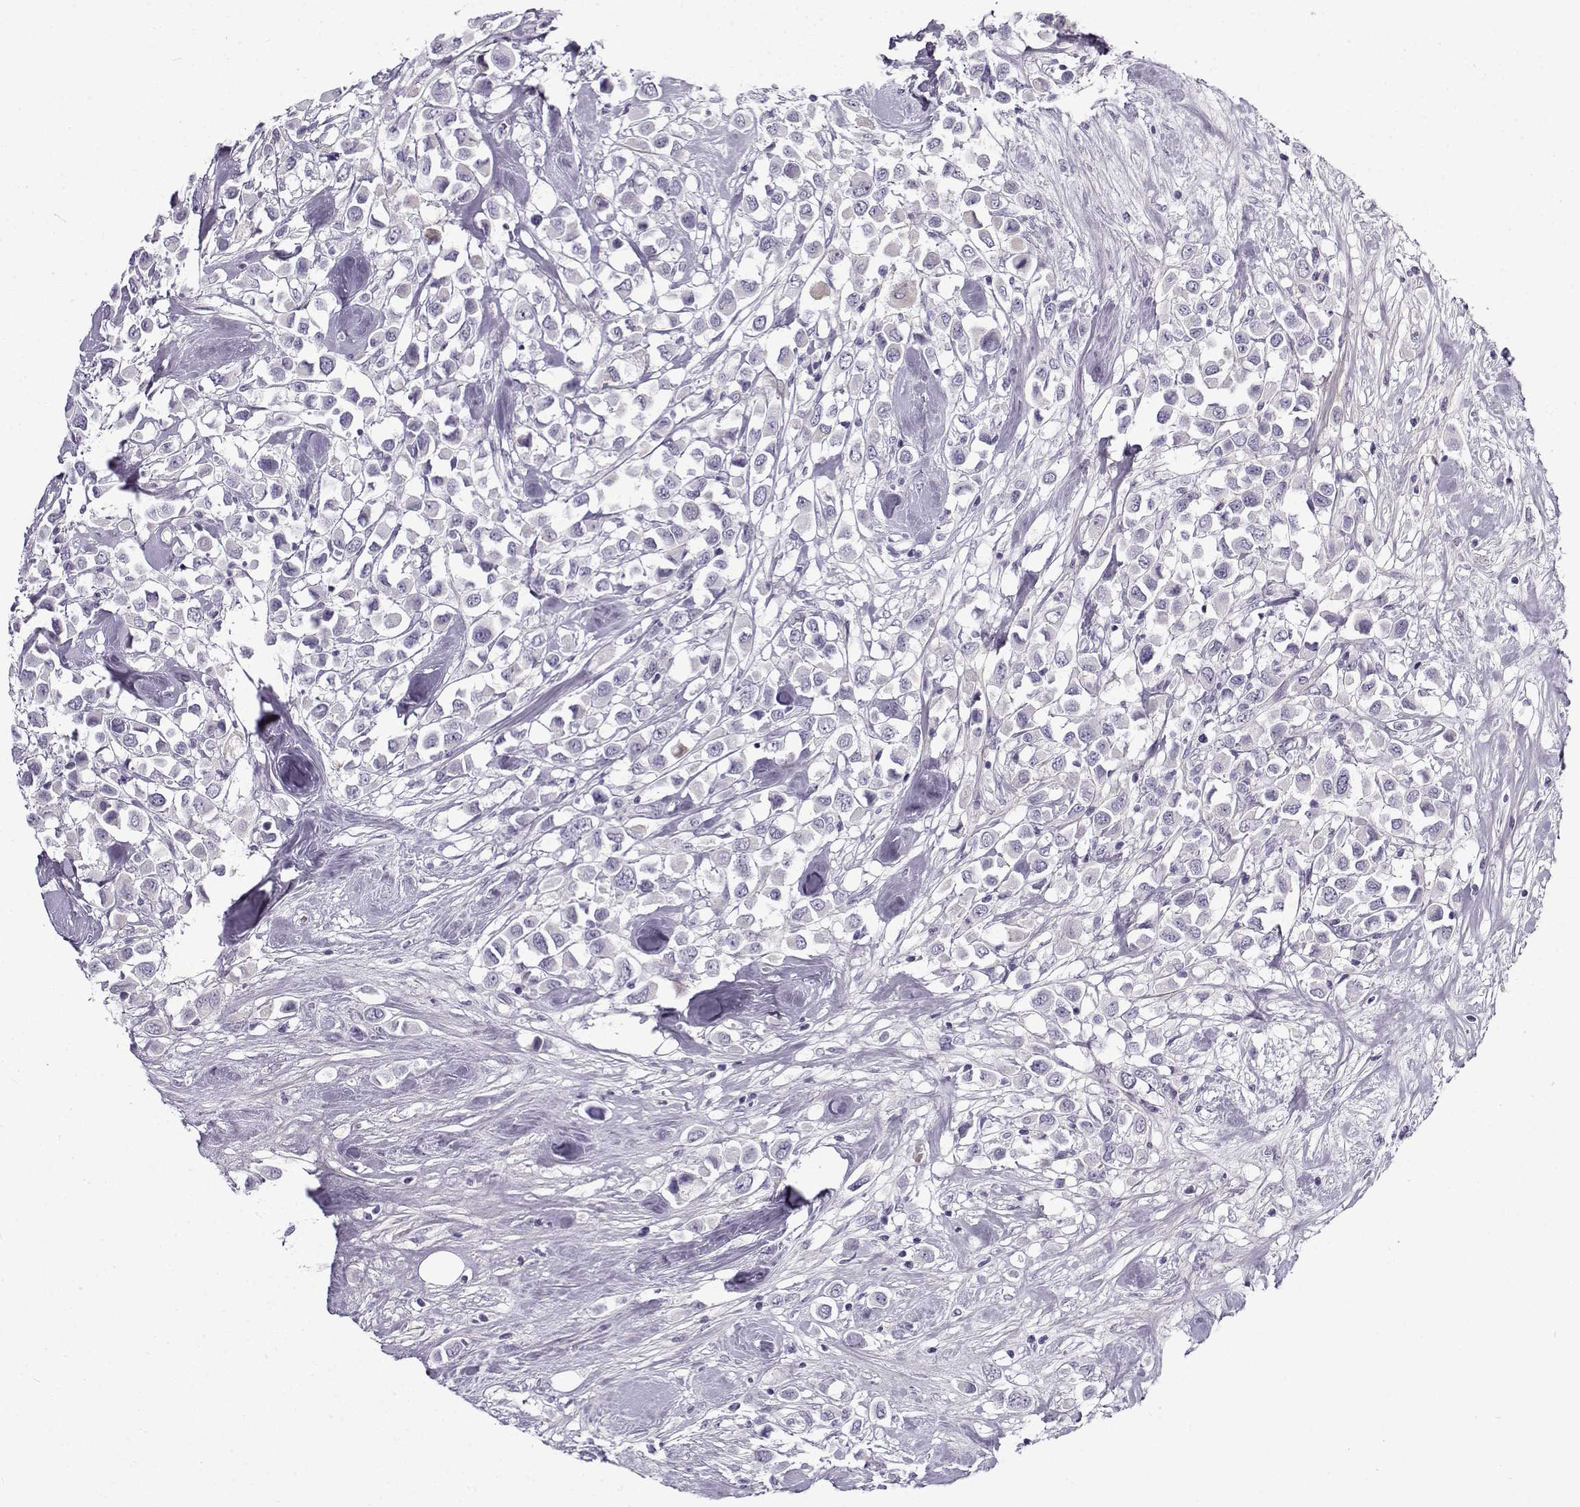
{"staining": {"intensity": "negative", "quantity": "none", "location": "none"}, "tissue": "breast cancer", "cell_type": "Tumor cells", "image_type": "cancer", "snomed": [{"axis": "morphology", "description": "Duct carcinoma"}, {"axis": "topography", "description": "Breast"}], "caption": "IHC histopathology image of human breast infiltrating ductal carcinoma stained for a protein (brown), which exhibits no staining in tumor cells.", "gene": "GTSF1L", "patient": {"sex": "female", "age": 61}}